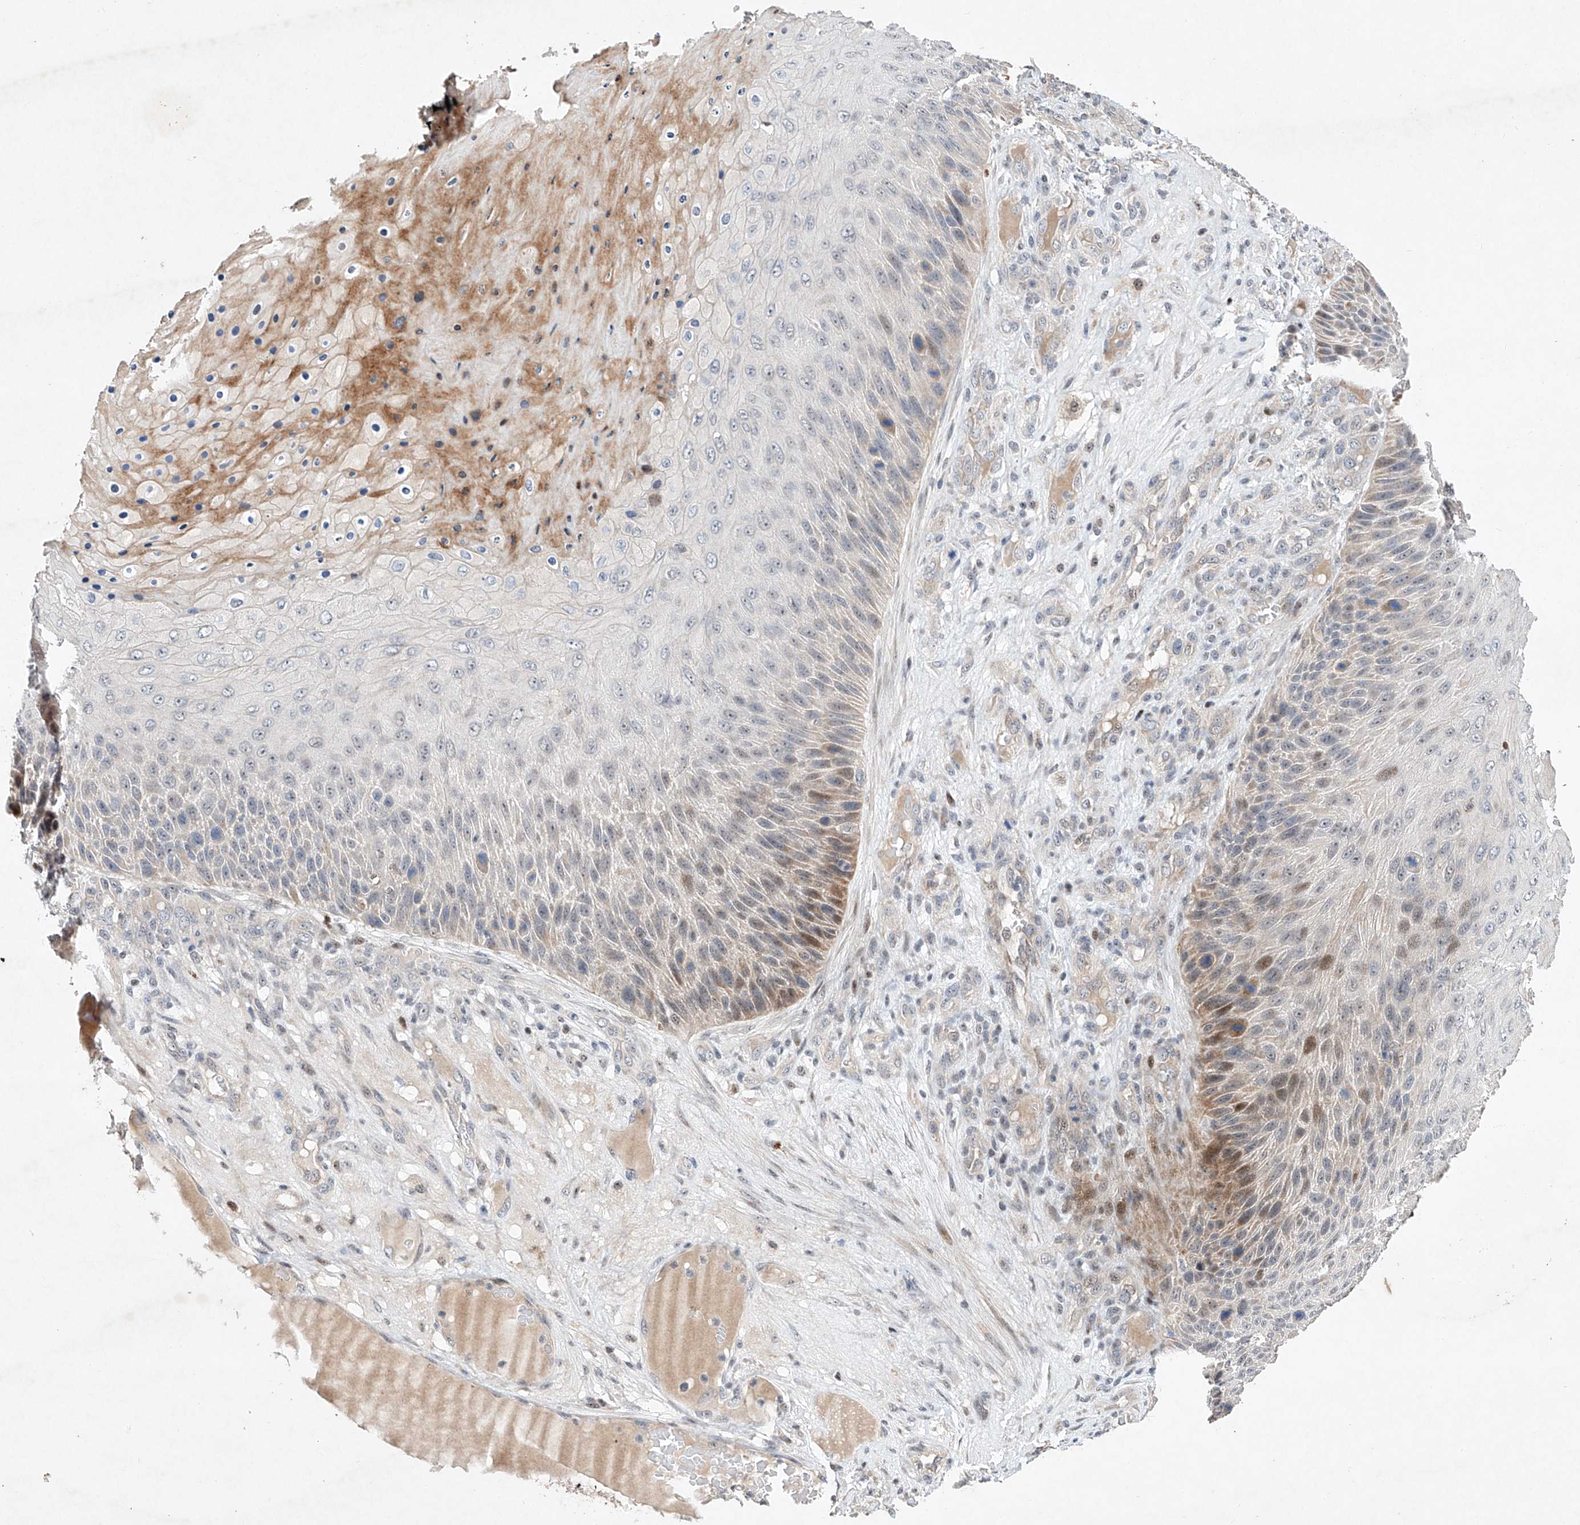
{"staining": {"intensity": "moderate", "quantity": "<25%", "location": "cytoplasmic/membranous"}, "tissue": "skin cancer", "cell_type": "Tumor cells", "image_type": "cancer", "snomed": [{"axis": "morphology", "description": "Squamous cell carcinoma, NOS"}, {"axis": "topography", "description": "Skin"}], "caption": "Human skin squamous cell carcinoma stained for a protein (brown) demonstrates moderate cytoplasmic/membranous positive expression in about <25% of tumor cells.", "gene": "AFG1L", "patient": {"sex": "female", "age": 88}}